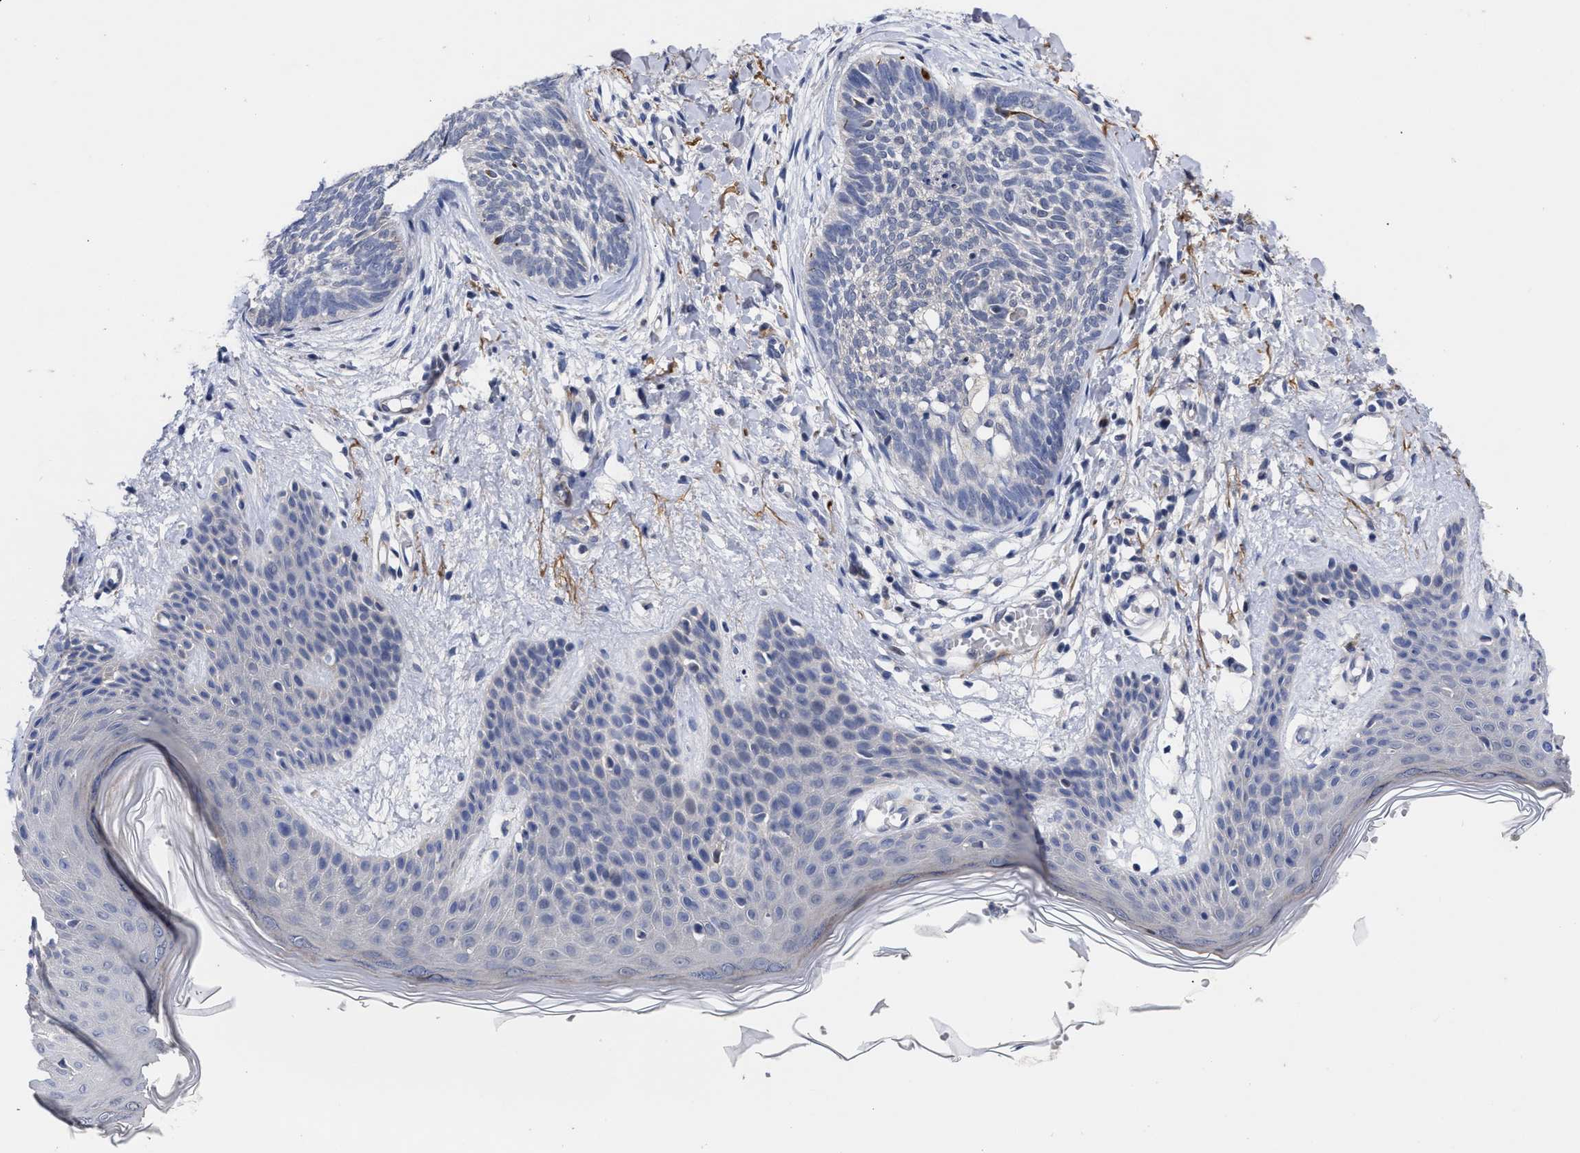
{"staining": {"intensity": "negative", "quantity": "none", "location": "none"}, "tissue": "skin cancer", "cell_type": "Tumor cells", "image_type": "cancer", "snomed": [{"axis": "morphology", "description": "Basal cell carcinoma"}, {"axis": "topography", "description": "Skin"}], "caption": "Immunohistochemistry (IHC) of human skin cancer (basal cell carcinoma) exhibits no staining in tumor cells. Nuclei are stained in blue.", "gene": "CCN5", "patient": {"sex": "female", "age": 59}}